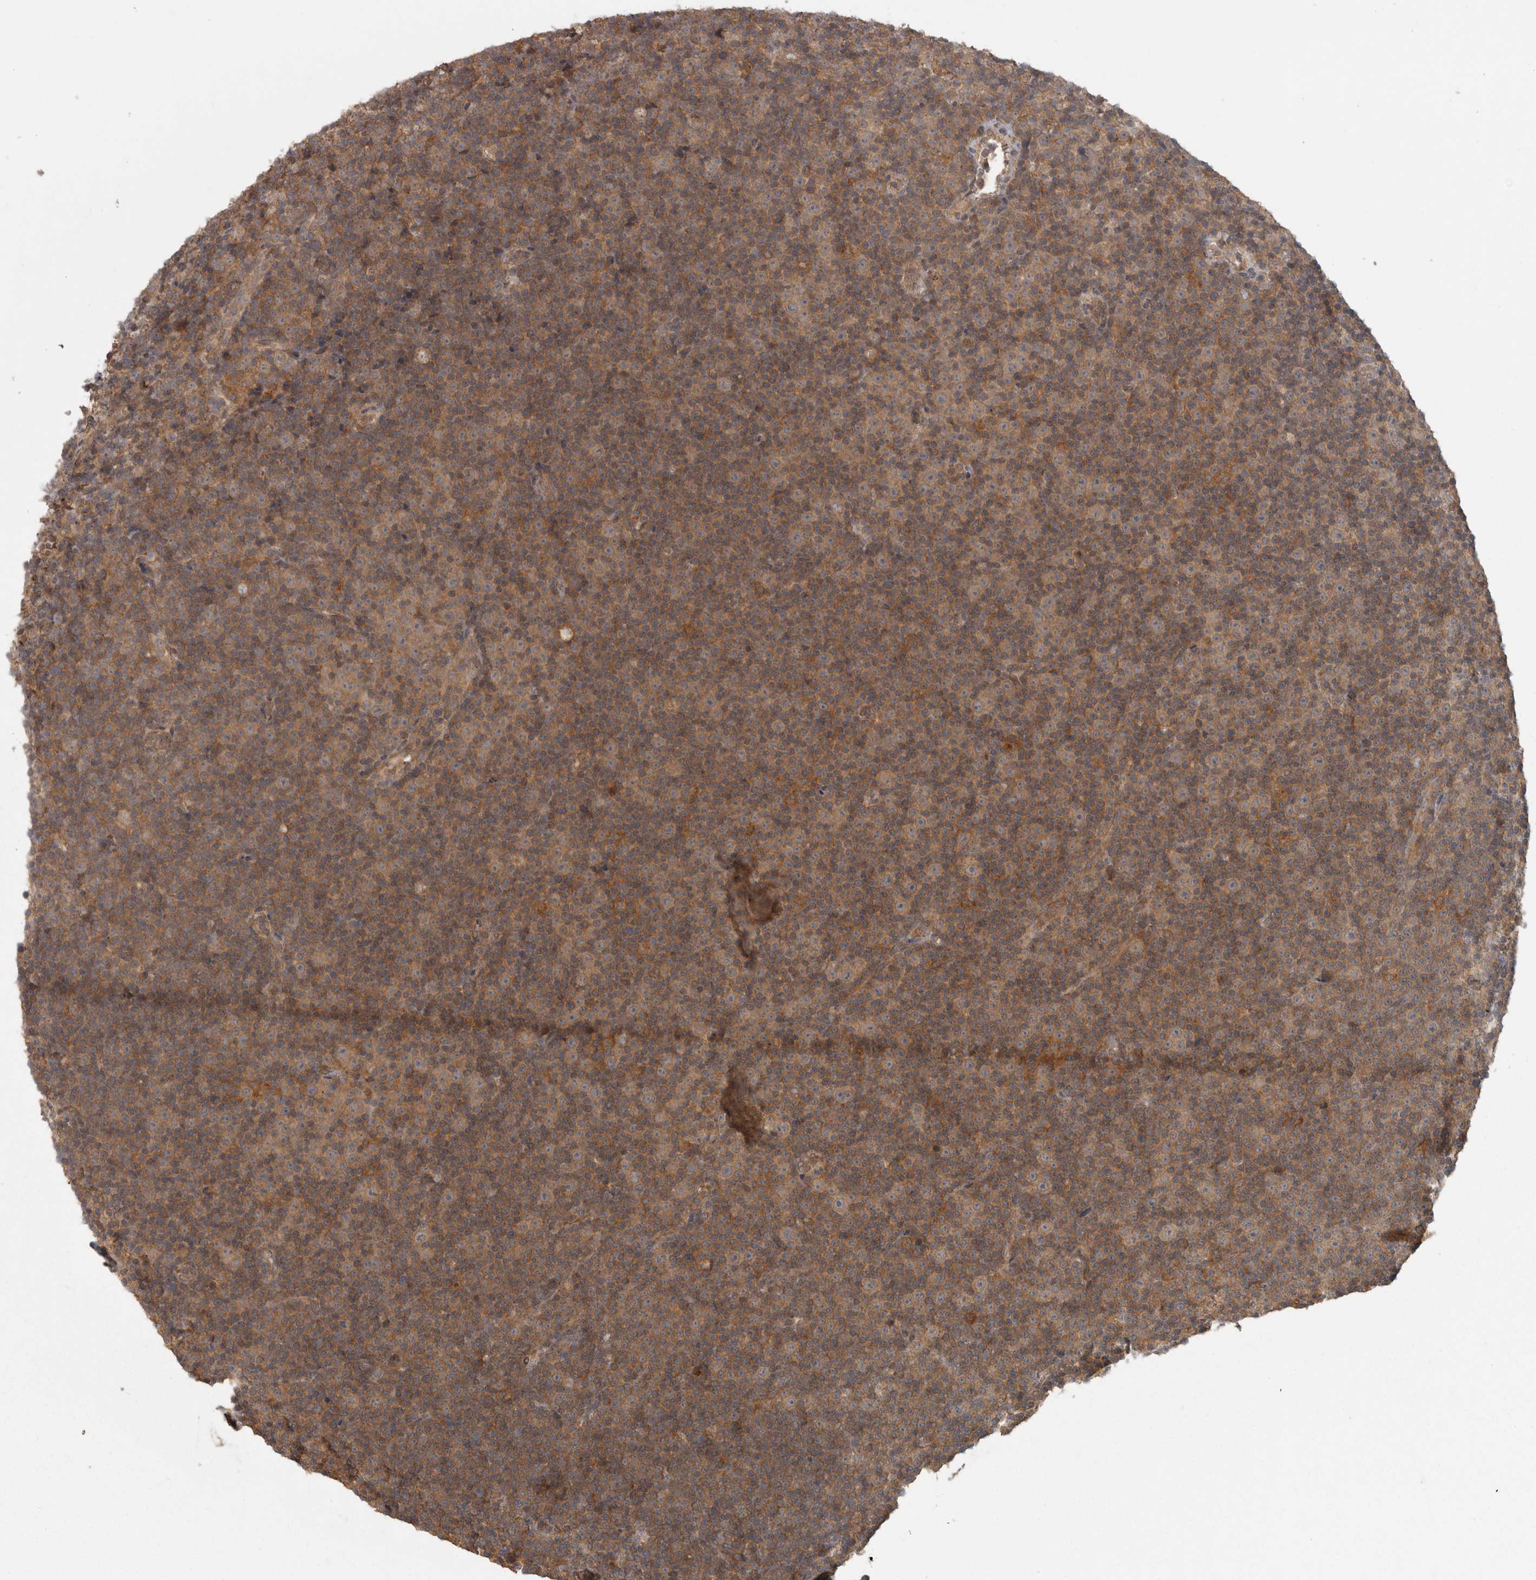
{"staining": {"intensity": "moderate", "quantity": ">75%", "location": "cytoplasmic/membranous"}, "tissue": "lymphoma", "cell_type": "Tumor cells", "image_type": "cancer", "snomed": [{"axis": "morphology", "description": "Malignant lymphoma, non-Hodgkin's type, Low grade"}, {"axis": "topography", "description": "Lymph node"}], "caption": "IHC photomicrograph of neoplastic tissue: low-grade malignant lymphoma, non-Hodgkin's type stained using IHC demonstrates medium levels of moderate protein expression localized specifically in the cytoplasmic/membranous of tumor cells, appearing as a cytoplasmic/membranous brown color.", "gene": "MICU3", "patient": {"sex": "female", "age": 67}}